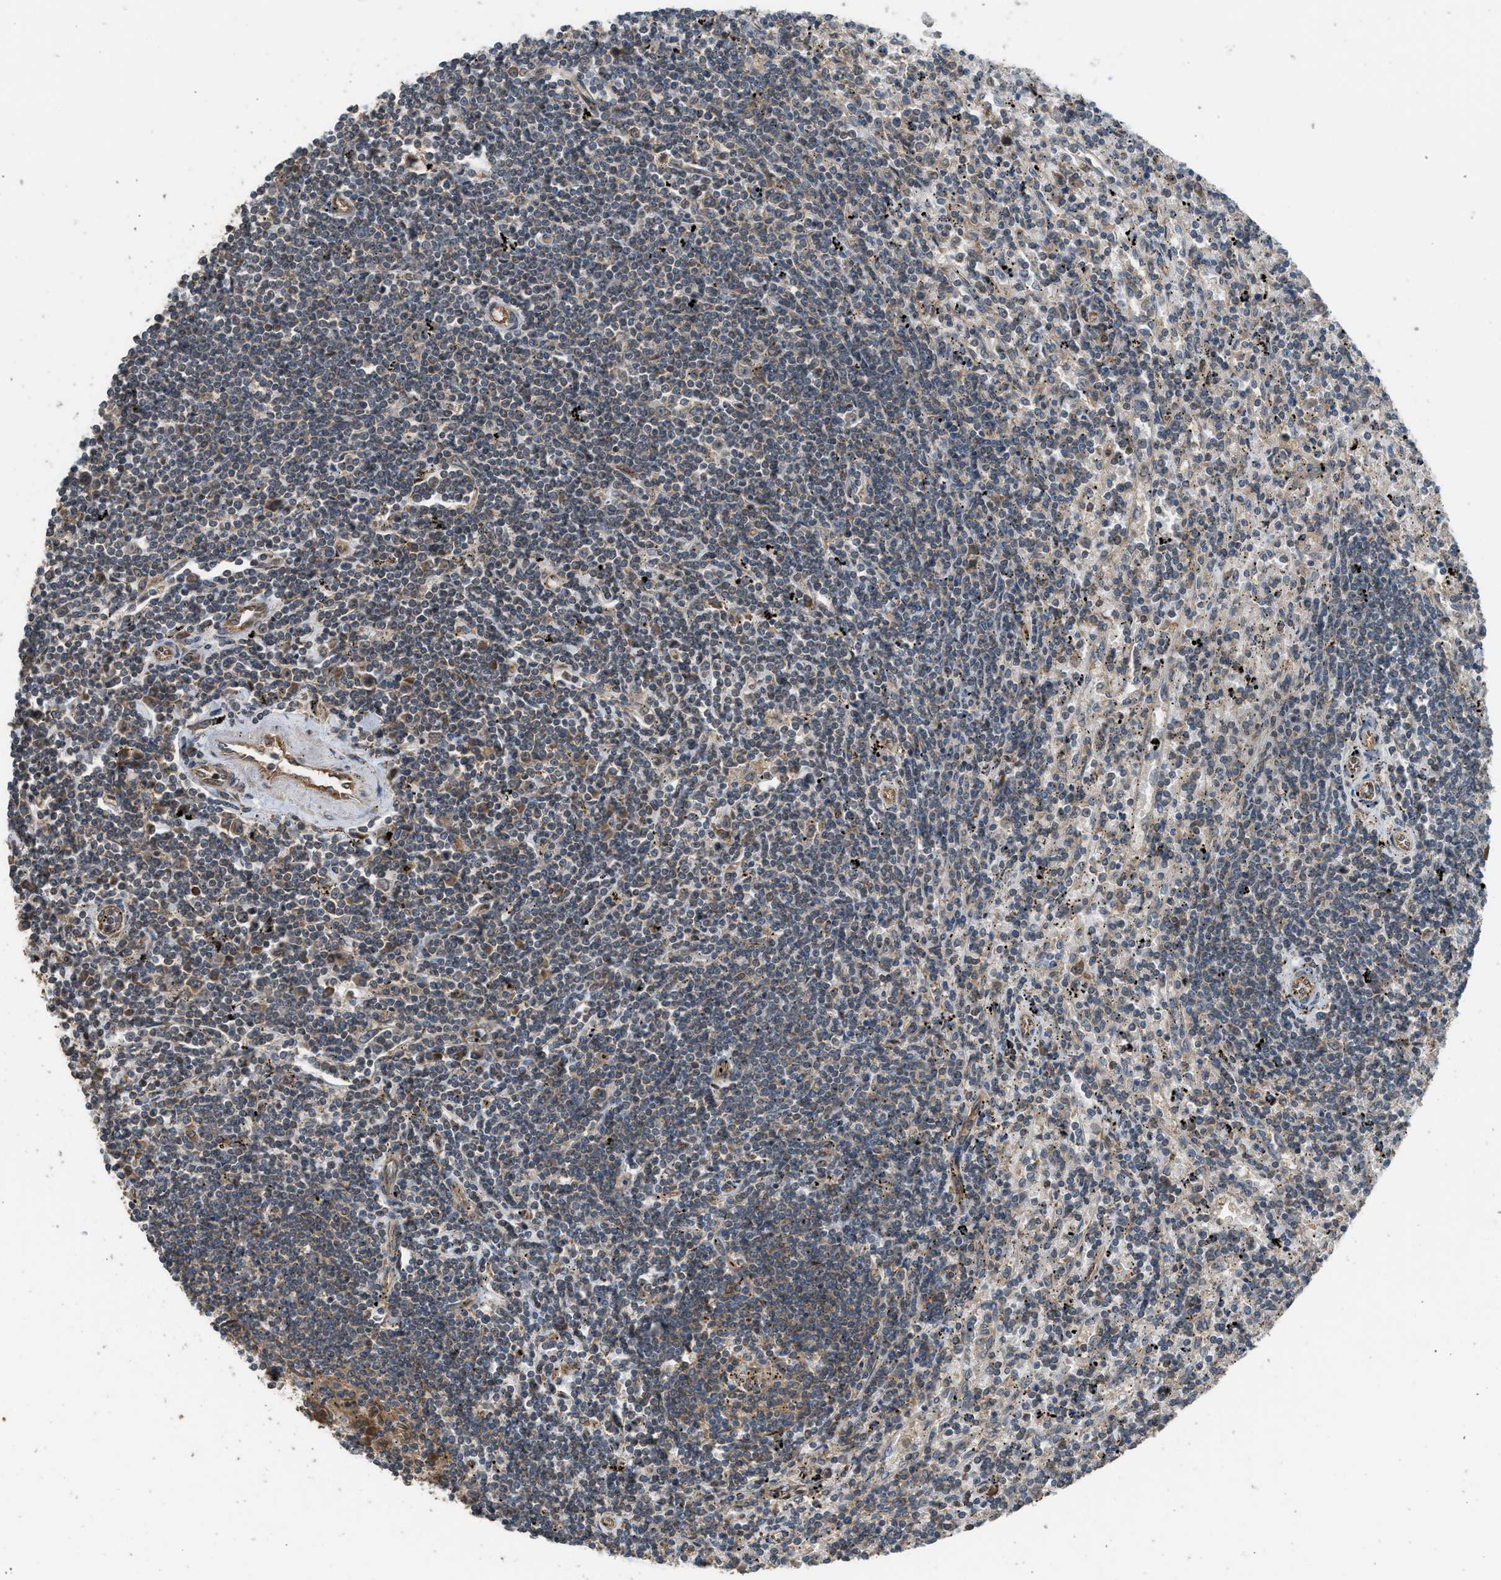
{"staining": {"intensity": "weak", "quantity": "25%-75%", "location": "cytoplasmic/membranous"}, "tissue": "lymphoma", "cell_type": "Tumor cells", "image_type": "cancer", "snomed": [{"axis": "morphology", "description": "Malignant lymphoma, non-Hodgkin's type, Low grade"}, {"axis": "topography", "description": "Spleen"}], "caption": "The histopathology image shows staining of low-grade malignant lymphoma, non-Hodgkin's type, revealing weak cytoplasmic/membranous protein expression (brown color) within tumor cells.", "gene": "HIP1R", "patient": {"sex": "male", "age": 76}}